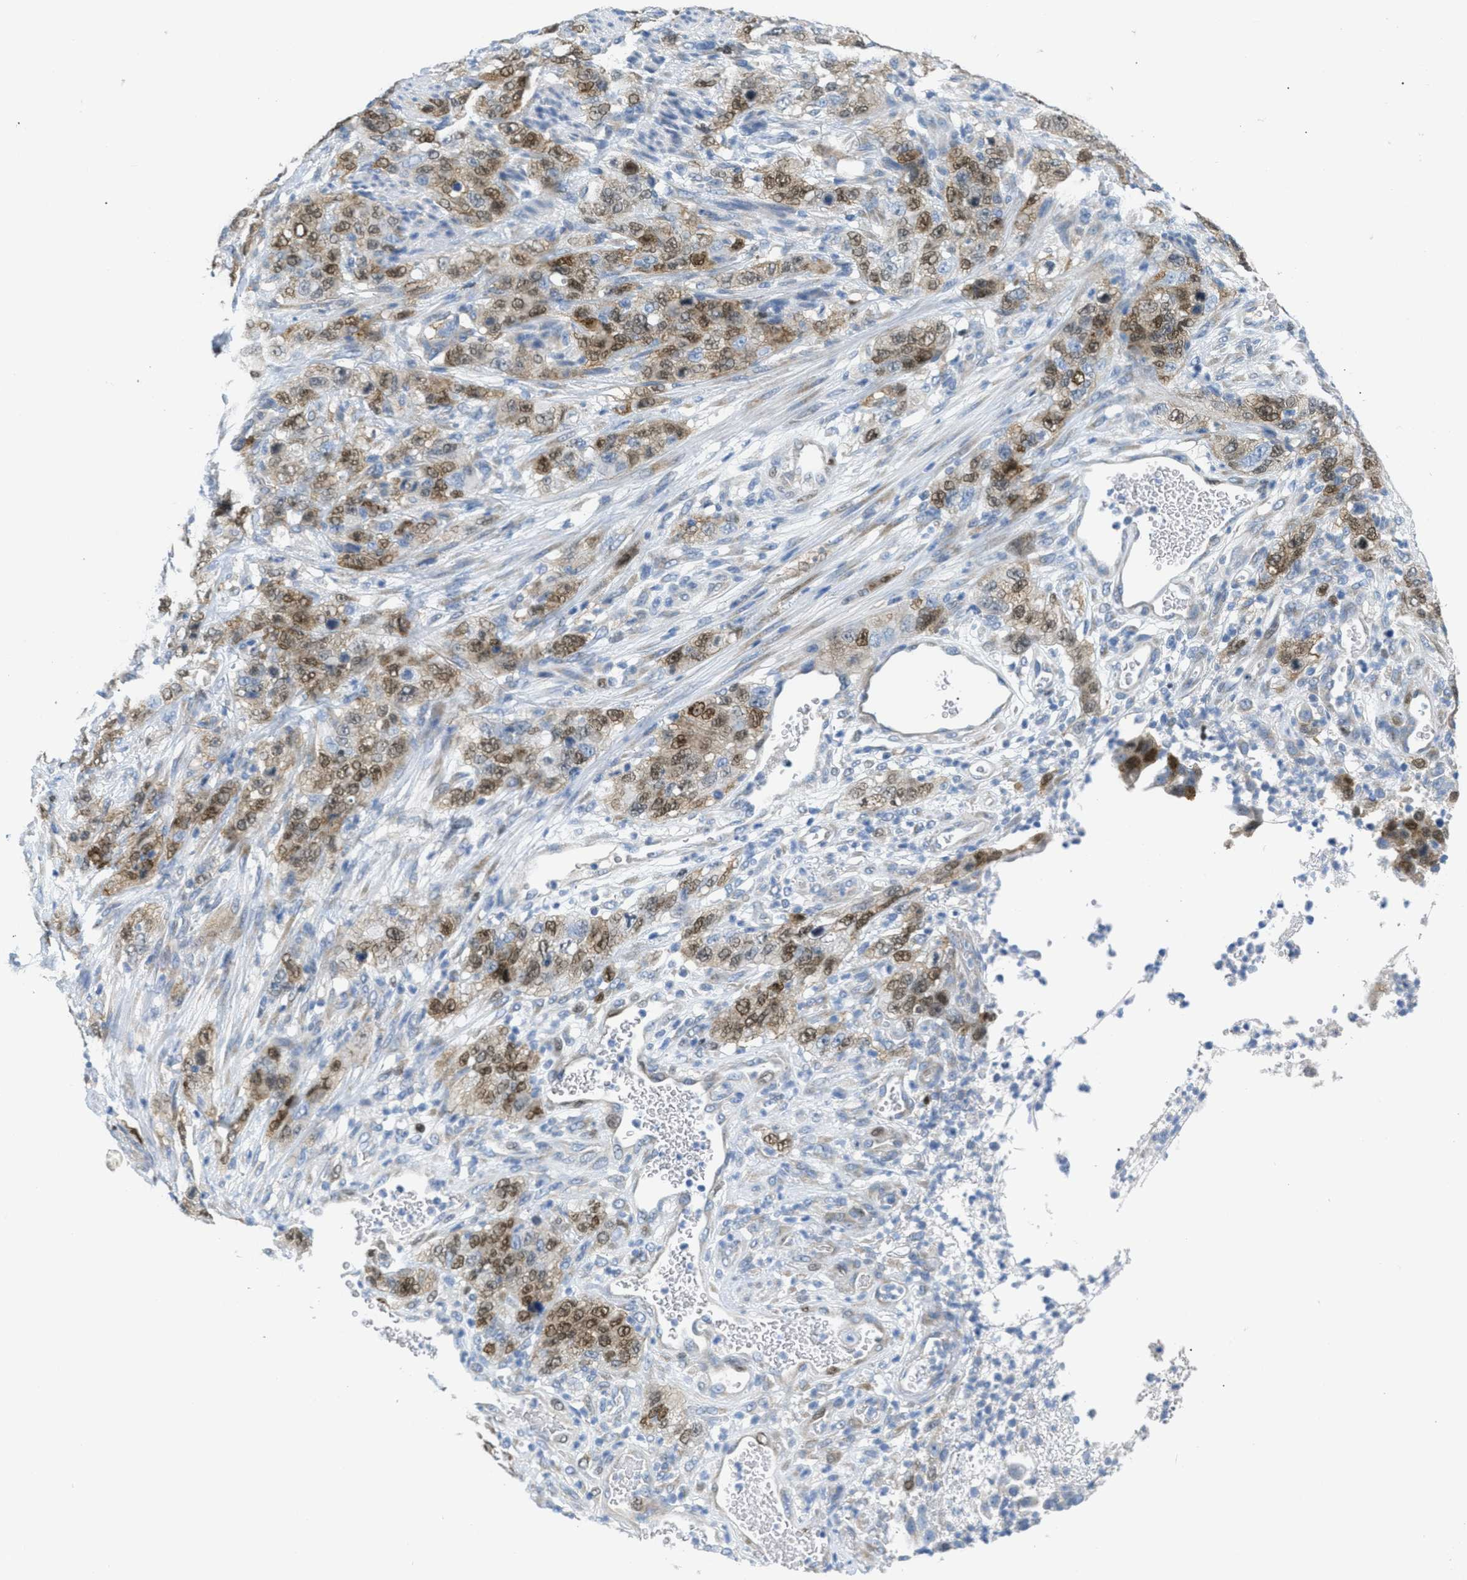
{"staining": {"intensity": "moderate", "quantity": ">75%", "location": "cytoplasmic/membranous,nuclear"}, "tissue": "stomach cancer", "cell_type": "Tumor cells", "image_type": "cancer", "snomed": [{"axis": "morphology", "description": "Adenocarcinoma, NOS"}, {"axis": "topography", "description": "Stomach"}], "caption": "An IHC micrograph of neoplastic tissue is shown. Protein staining in brown shows moderate cytoplasmic/membranous and nuclear positivity in adenocarcinoma (stomach) within tumor cells.", "gene": "ORC6", "patient": {"sex": "male", "age": 48}}